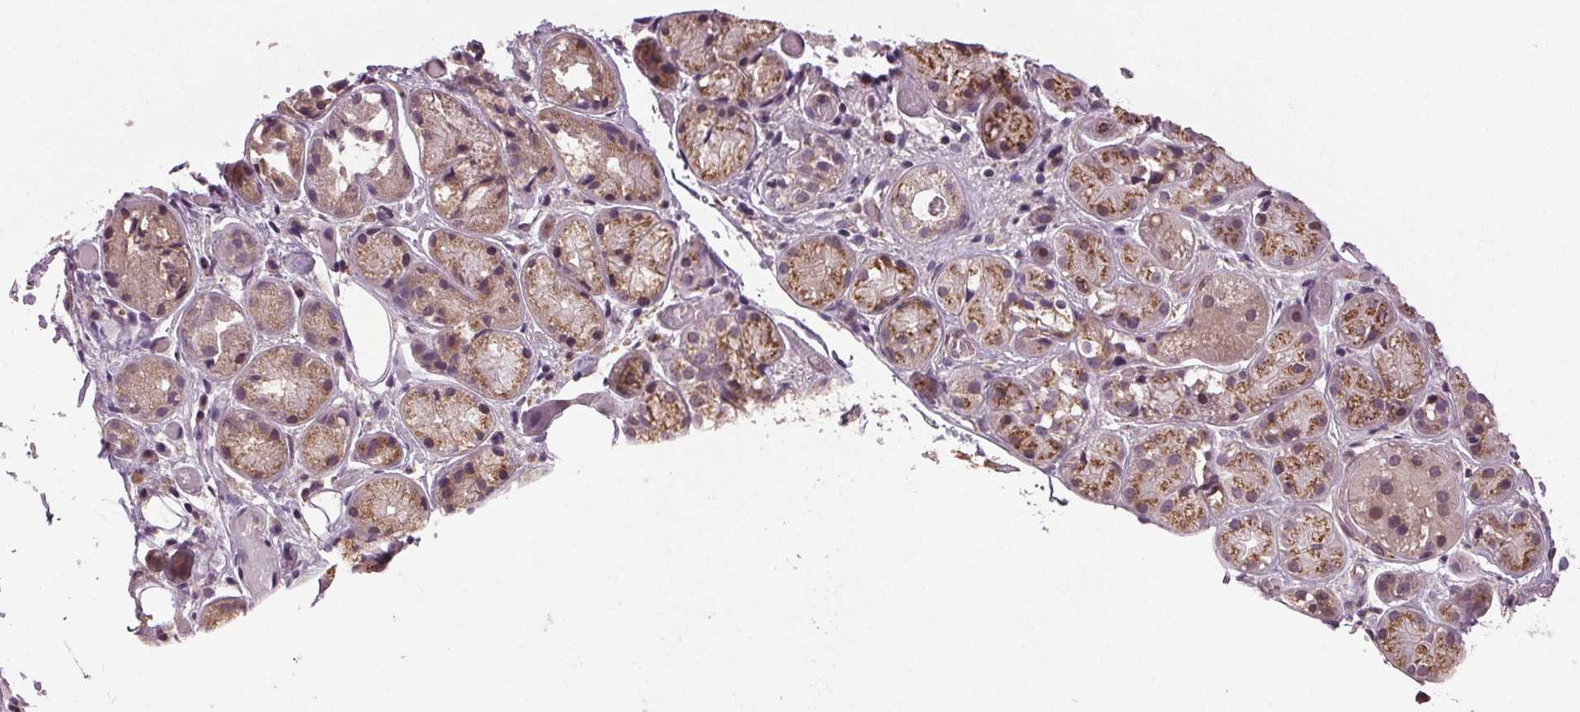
{"staining": {"intensity": "moderate", "quantity": ">75%", "location": "cytoplasmic/membranous"}, "tissue": "salivary gland", "cell_type": "Glandular cells", "image_type": "normal", "snomed": [{"axis": "morphology", "description": "Normal tissue, NOS"}, {"axis": "topography", "description": "Salivary gland"}, {"axis": "topography", "description": "Peripheral nerve tissue"}], "caption": "An immunohistochemistry (IHC) histopathology image of unremarkable tissue is shown. Protein staining in brown highlights moderate cytoplasmic/membranous positivity in salivary gland within glandular cells.", "gene": "BSDC1", "patient": {"sex": "male", "age": 71}}